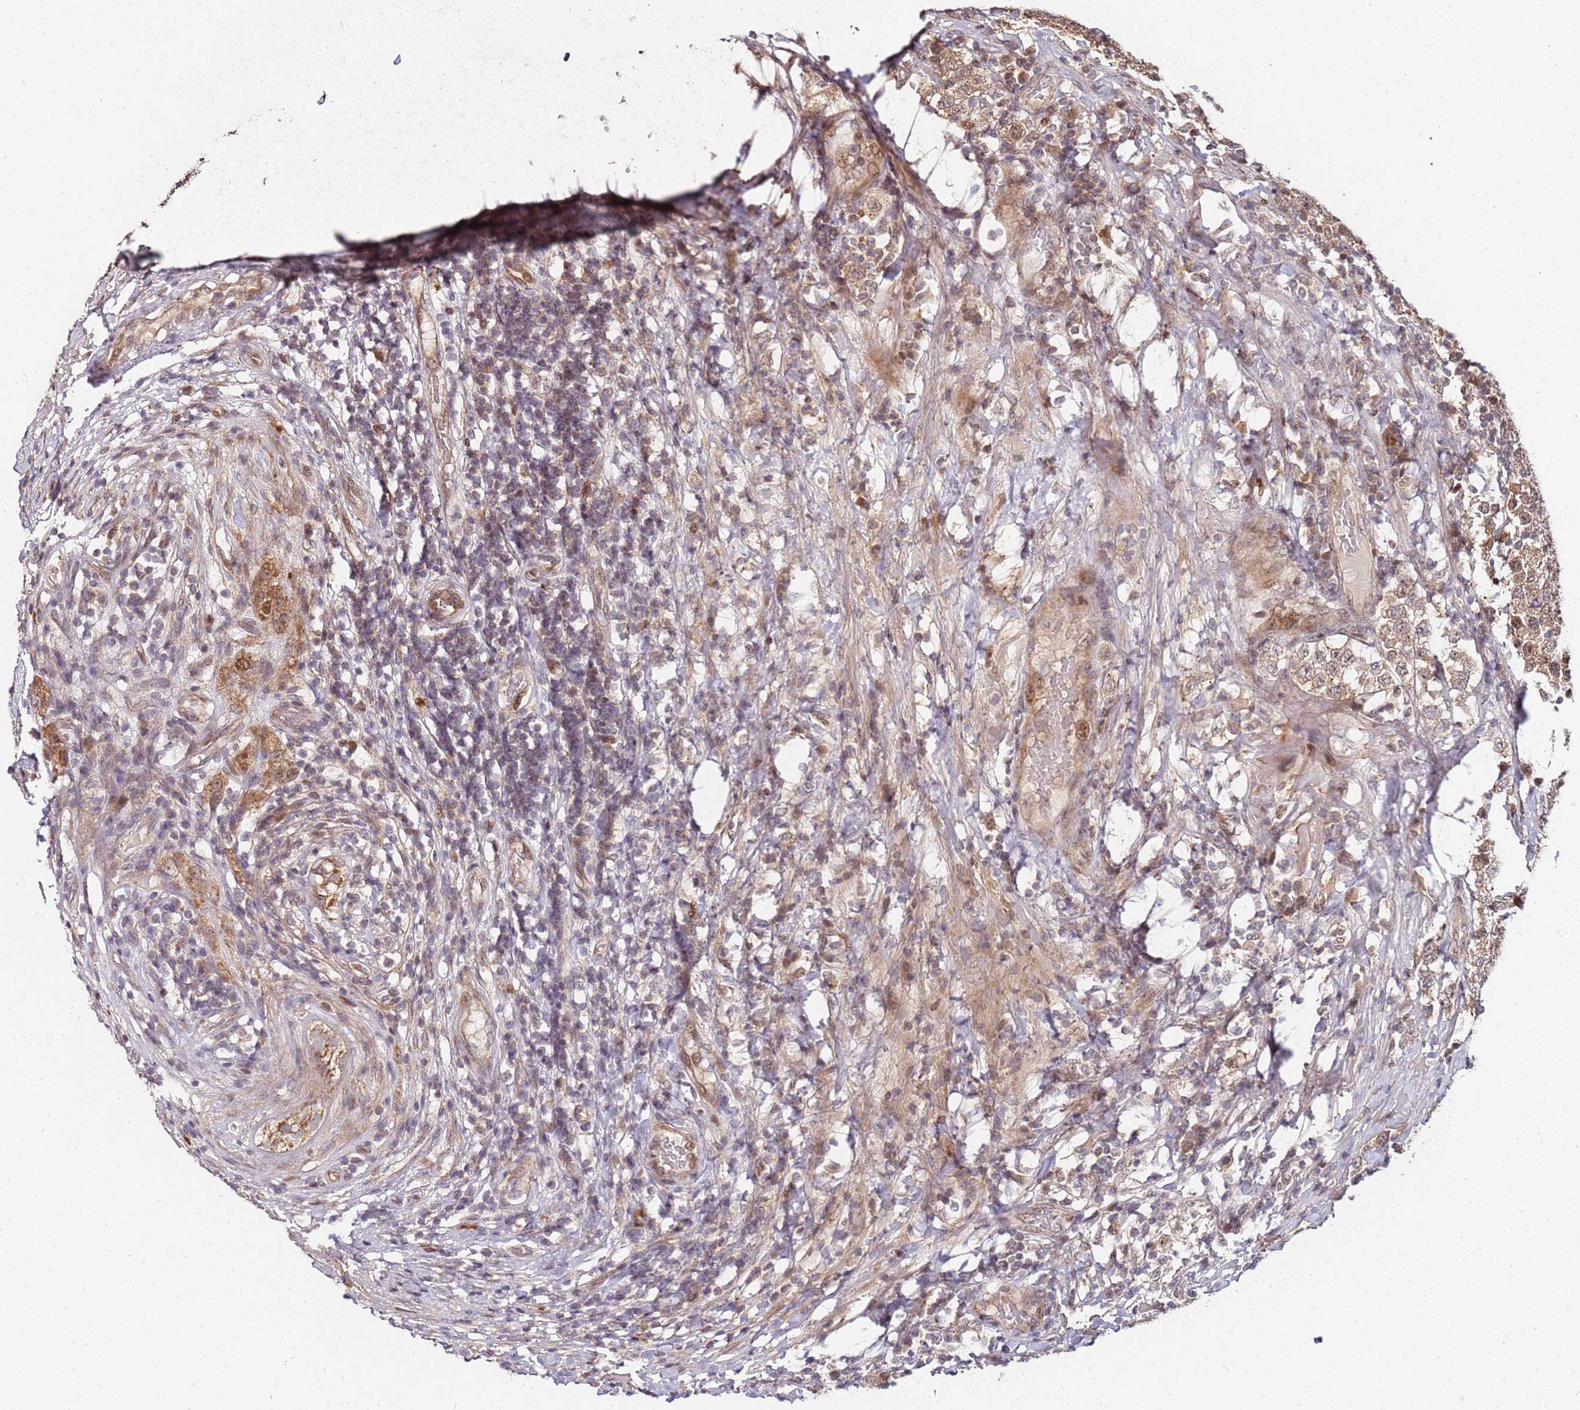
{"staining": {"intensity": "moderate", "quantity": ">75%", "location": "cytoplasmic/membranous"}, "tissue": "testis cancer", "cell_type": "Tumor cells", "image_type": "cancer", "snomed": [{"axis": "morphology", "description": "Seminoma, NOS"}, {"axis": "topography", "description": "Testis"}], "caption": "Immunohistochemical staining of human seminoma (testis) displays medium levels of moderate cytoplasmic/membranous protein expression in about >75% of tumor cells.", "gene": "EDC3", "patient": {"sex": "male", "age": 34}}